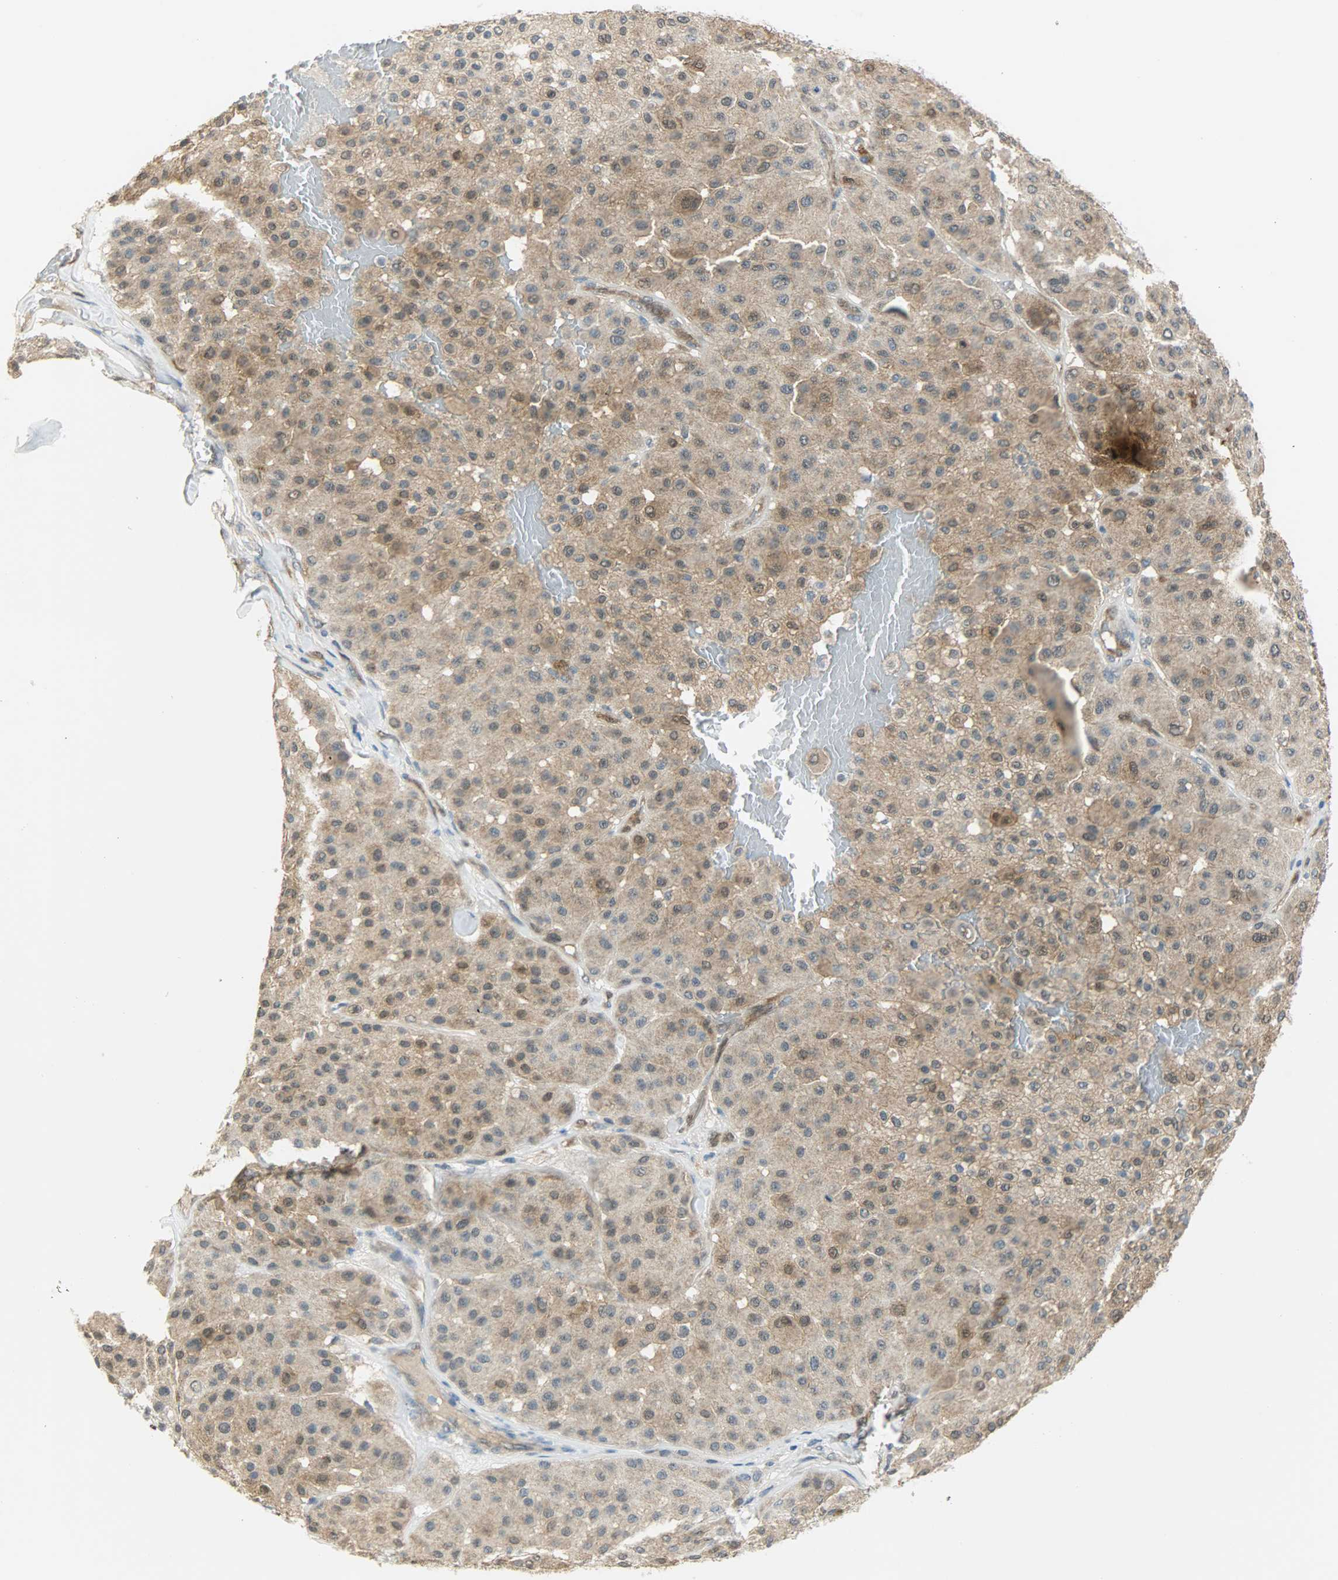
{"staining": {"intensity": "weak", "quantity": ">75%", "location": "cytoplasmic/membranous"}, "tissue": "melanoma", "cell_type": "Tumor cells", "image_type": "cancer", "snomed": [{"axis": "morphology", "description": "Normal tissue, NOS"}, {"axis": "morphology", "description": "Malignant melanoma, Metastatic site"}, {"axis": "topography", "description": "Skin"}], "caption": "A brown stain highlights weak cytoplasmic/membranous staining of a protein in malignant melanoma (metastatic site) tumor cells. (DAB IHC with brightfield microscopy, high magnification).", "gene": "FKBP1A", "patient": {"sex": "male", "age": 41}}